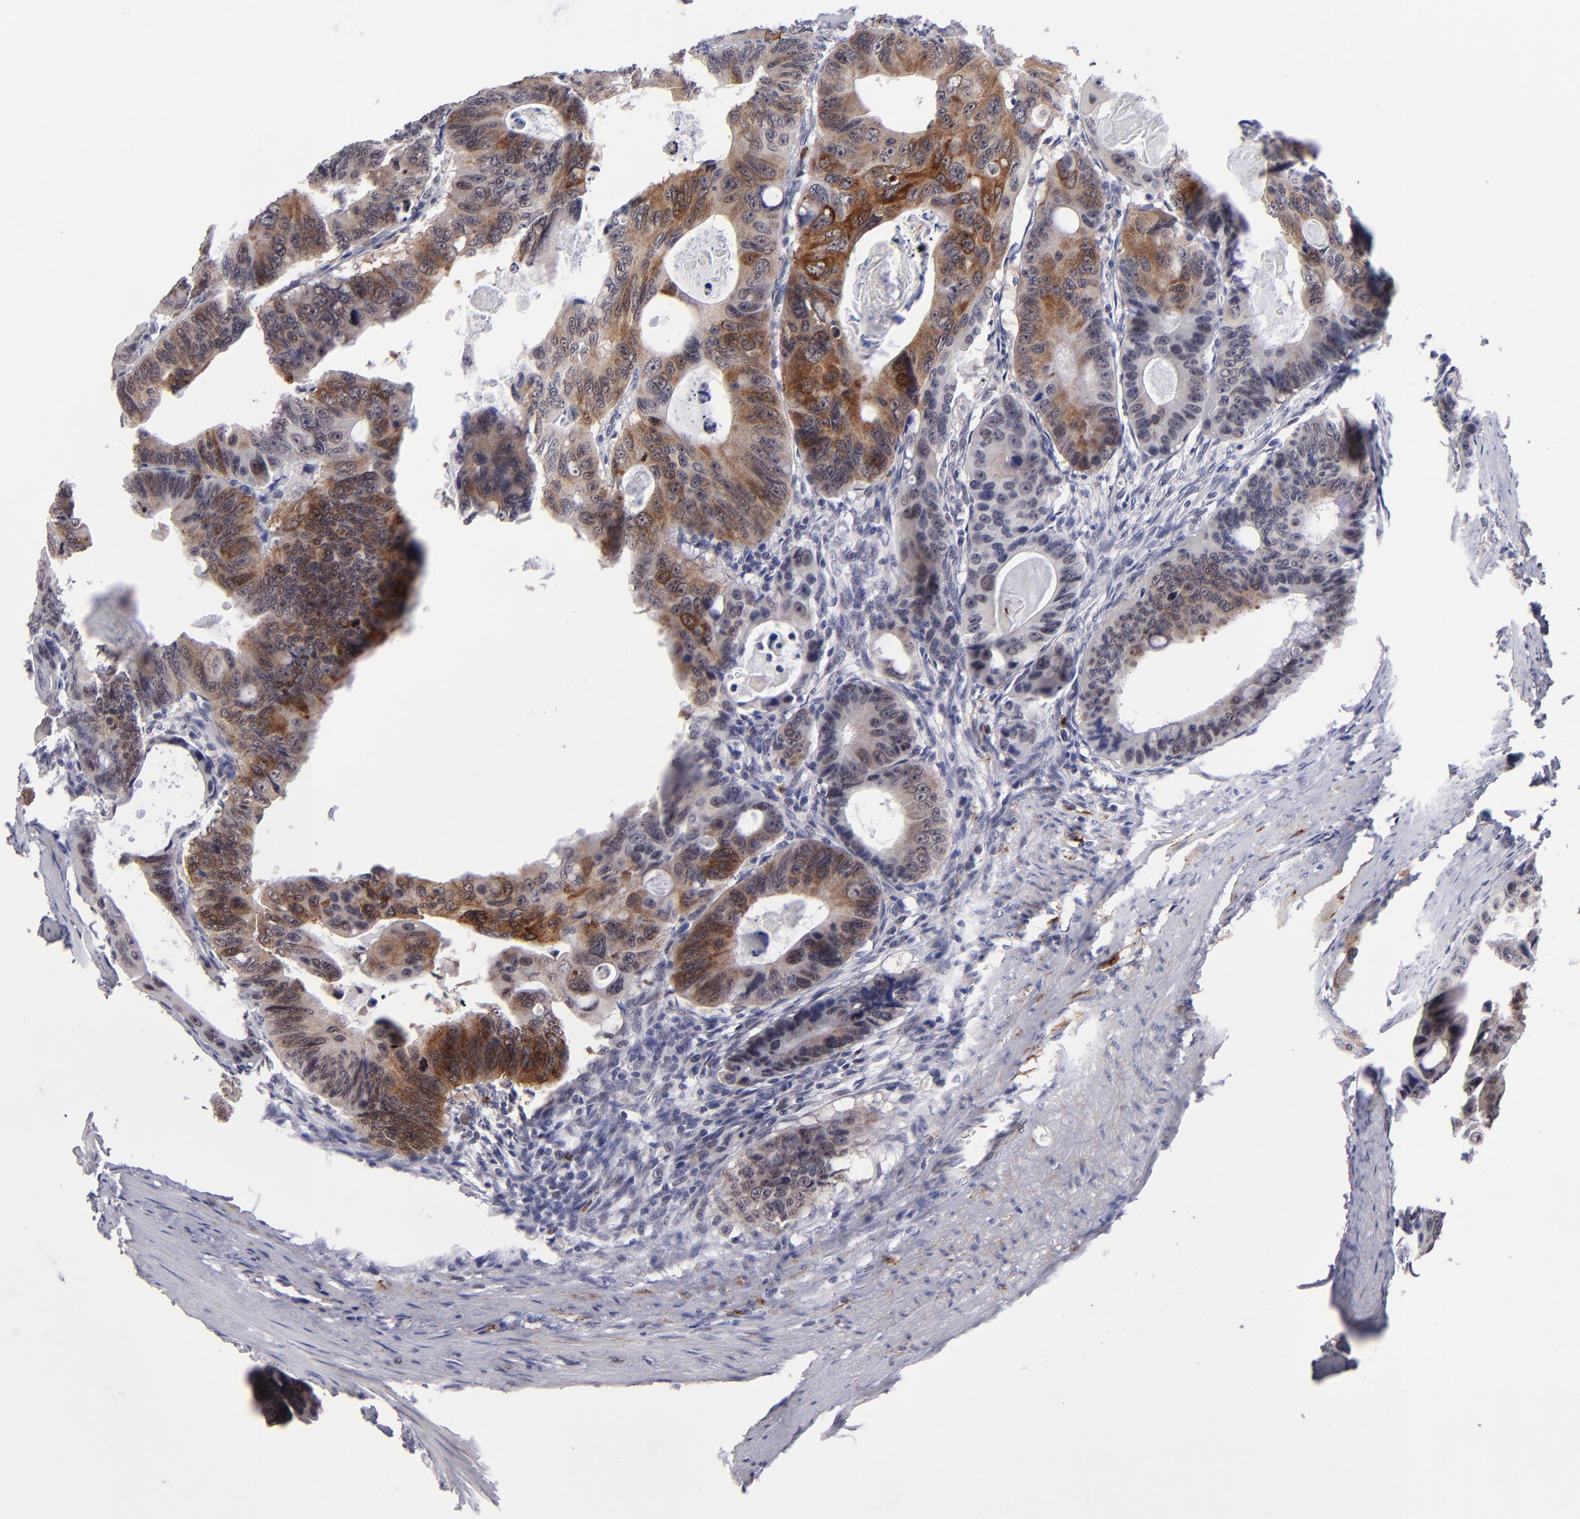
{"staining": {"intensity": "moderate", "quantity": ">75%", "location": "cytoplasmic/membranous"}, "tissue": "colorectal cancer", "cell_type": "Tumor cells", "image_type": "cancer", "snomed": [{"axis": "morphology", "description": "Adenocarcinoma, NOS"}, {"axis": "topography", "description": "Colon"}], "caption": "Adenocarcinoma (colorectal) was stained to show a protein in brown. There is medium levels of moderate cytoplasmic/membranous expression in approximately >75% of tumor cells. The protein of interest is shown in brown color, while the nuclei are stained blue.", "gene": "RREB1", "patient": {"sex": "female", "age": 55}}